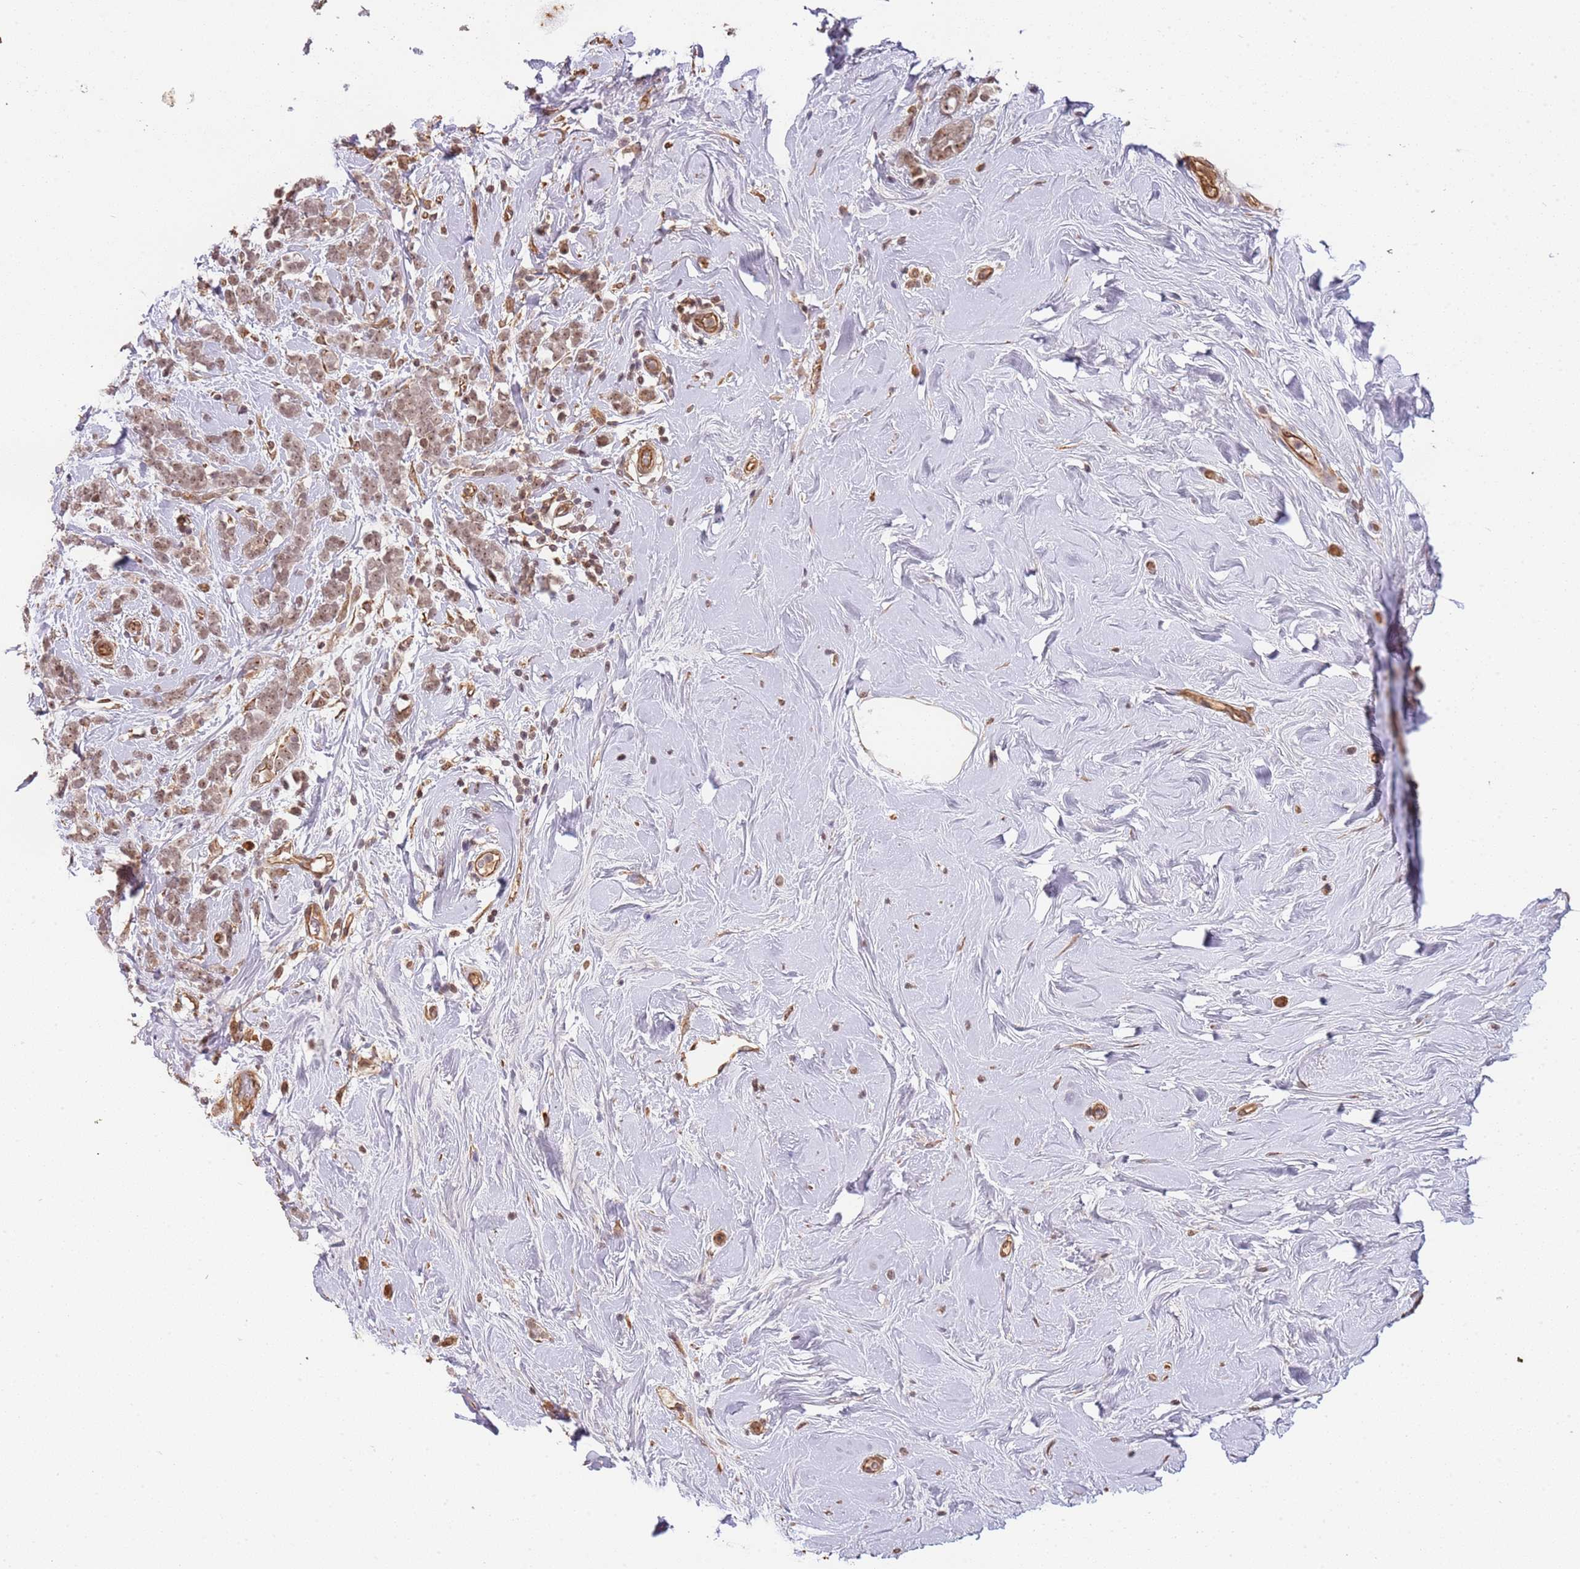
{"staining": {"intensity": "moderate", "quantity": ">75%", "location": "nuclear"}, "tissue": "breast cancer", "cell_type": "Tumor cells", "image_type": "cancer", "snomed": [{"axis": "morphology", "description": "Lobular carcinoma"}, {"axis": "topography", "description": "Breast"}], "caption": "The photomicrograph reveals a brown stain indicating the presence of a protein in the nuclear of tumor cells in breast cancer (lobular carcinoma).", "gene": "SURF2", "patient": {"sex": "female", "age": 58}}